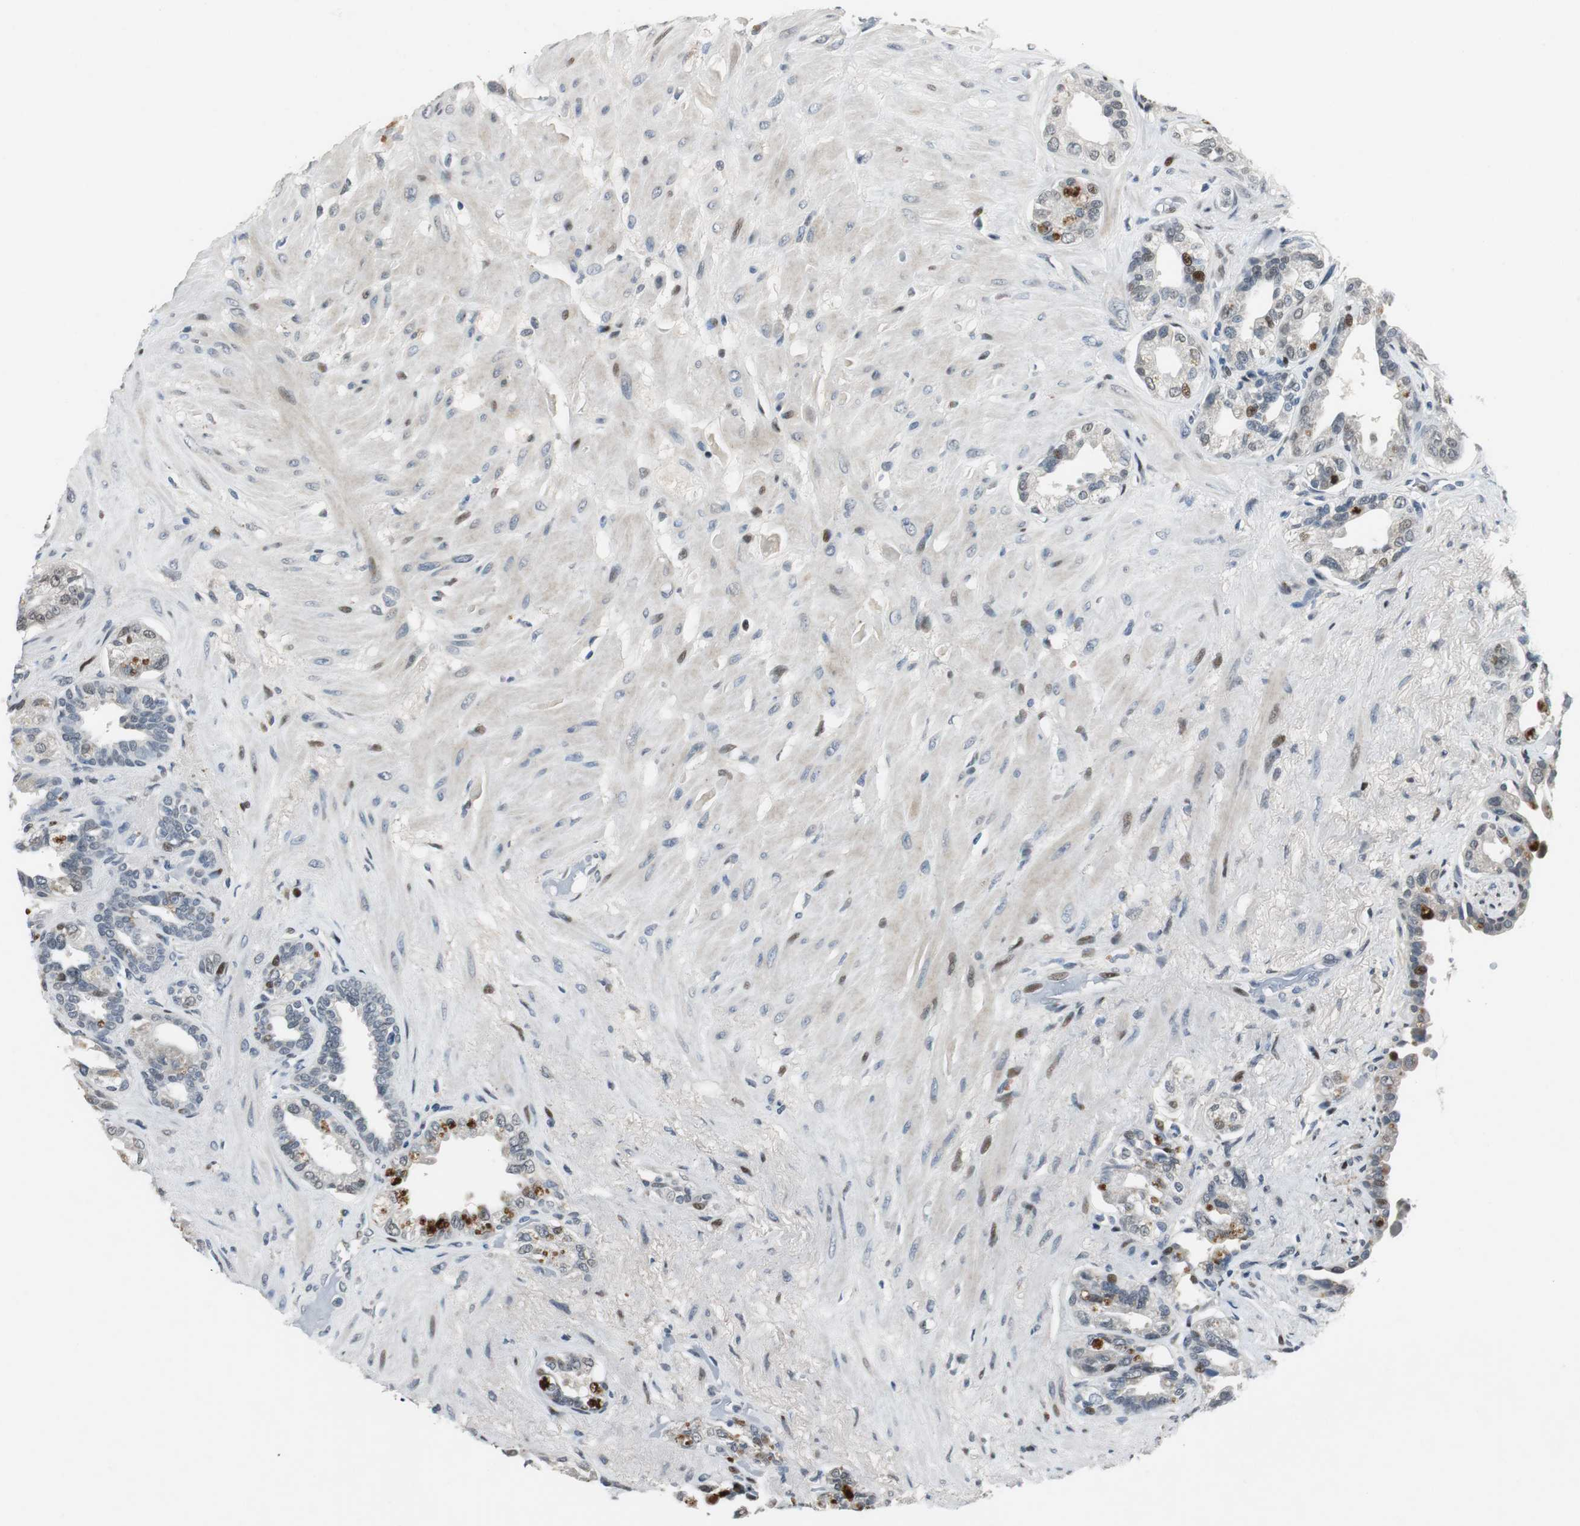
{"staining": {"intensity": "strong", "quantity": "<25%", "location": "nuclear"}, "tissue": "seminal vesicle", "cell_type": "Glandular cells", "image_type": "normal", "snomed": [{"axis": "morphology", "description": "Normal tissue, NOS"}, {"axis": "topography", "description": "Seminal veicle"}], "caption": "A medium amount of strong nuclear positivity is identified in approximately <25% of glandular cells in normal seminal vesicle.", "gene": "AJUBA", "patient": {"sex": "male", "age": 61}}